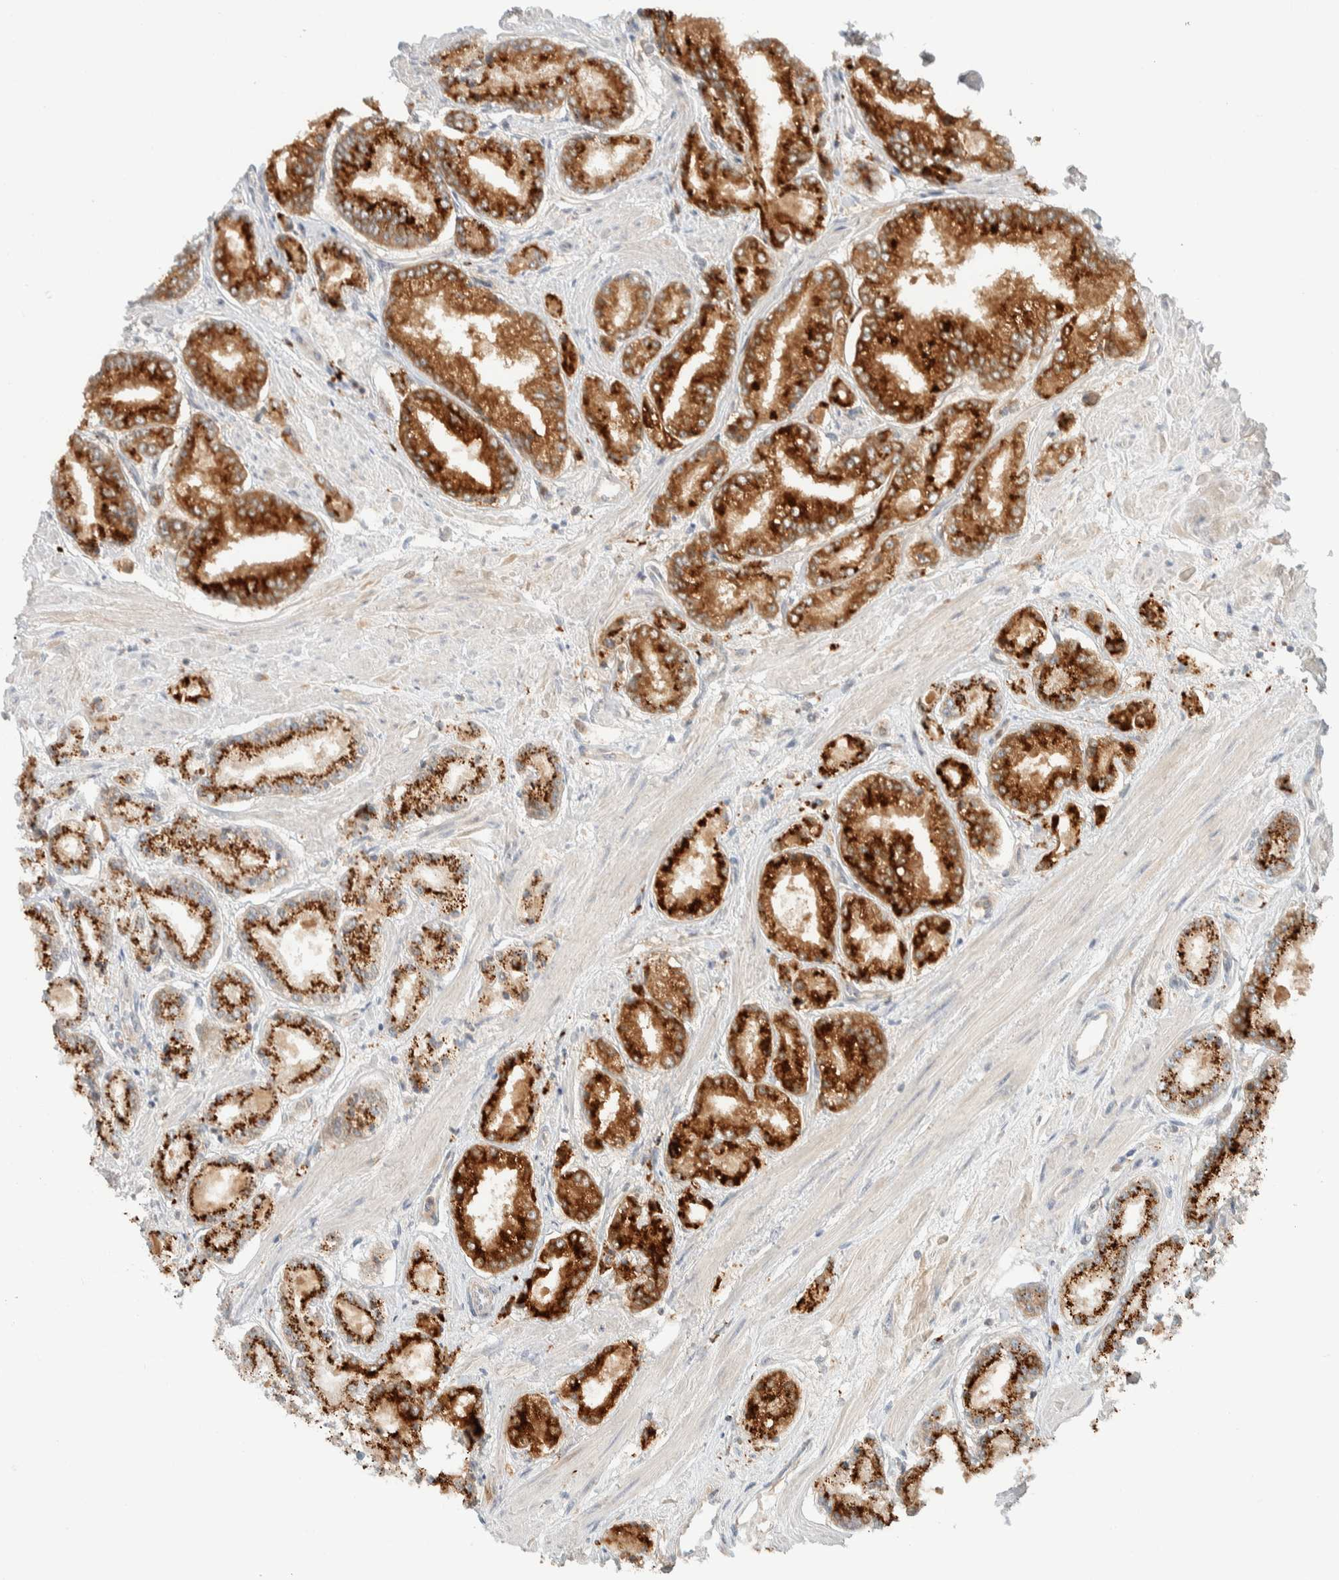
{"staining": {"intensity": "strong", "quantity": ">75%", "location": "cytoplasmic/membranous"}, "tissue": "prostate cancer", "cell_type": "Tumor cells", "image_type": "cancer", "snomed": [{"axis": "morphology", "description": "Adenocarcinoma, Low grade"}, {"axis": "topography", "description": "Prostate"}], "caption": "The micrograph demonstrates immunohistochemical staining of prostate adenocarcinoma (low-grade). There is strong cytoplasmic/membranous positivity is present in approximately >75% of tumor cells.", "gene": "GCLM", "patient": {"sex": "male", "age": 52}}